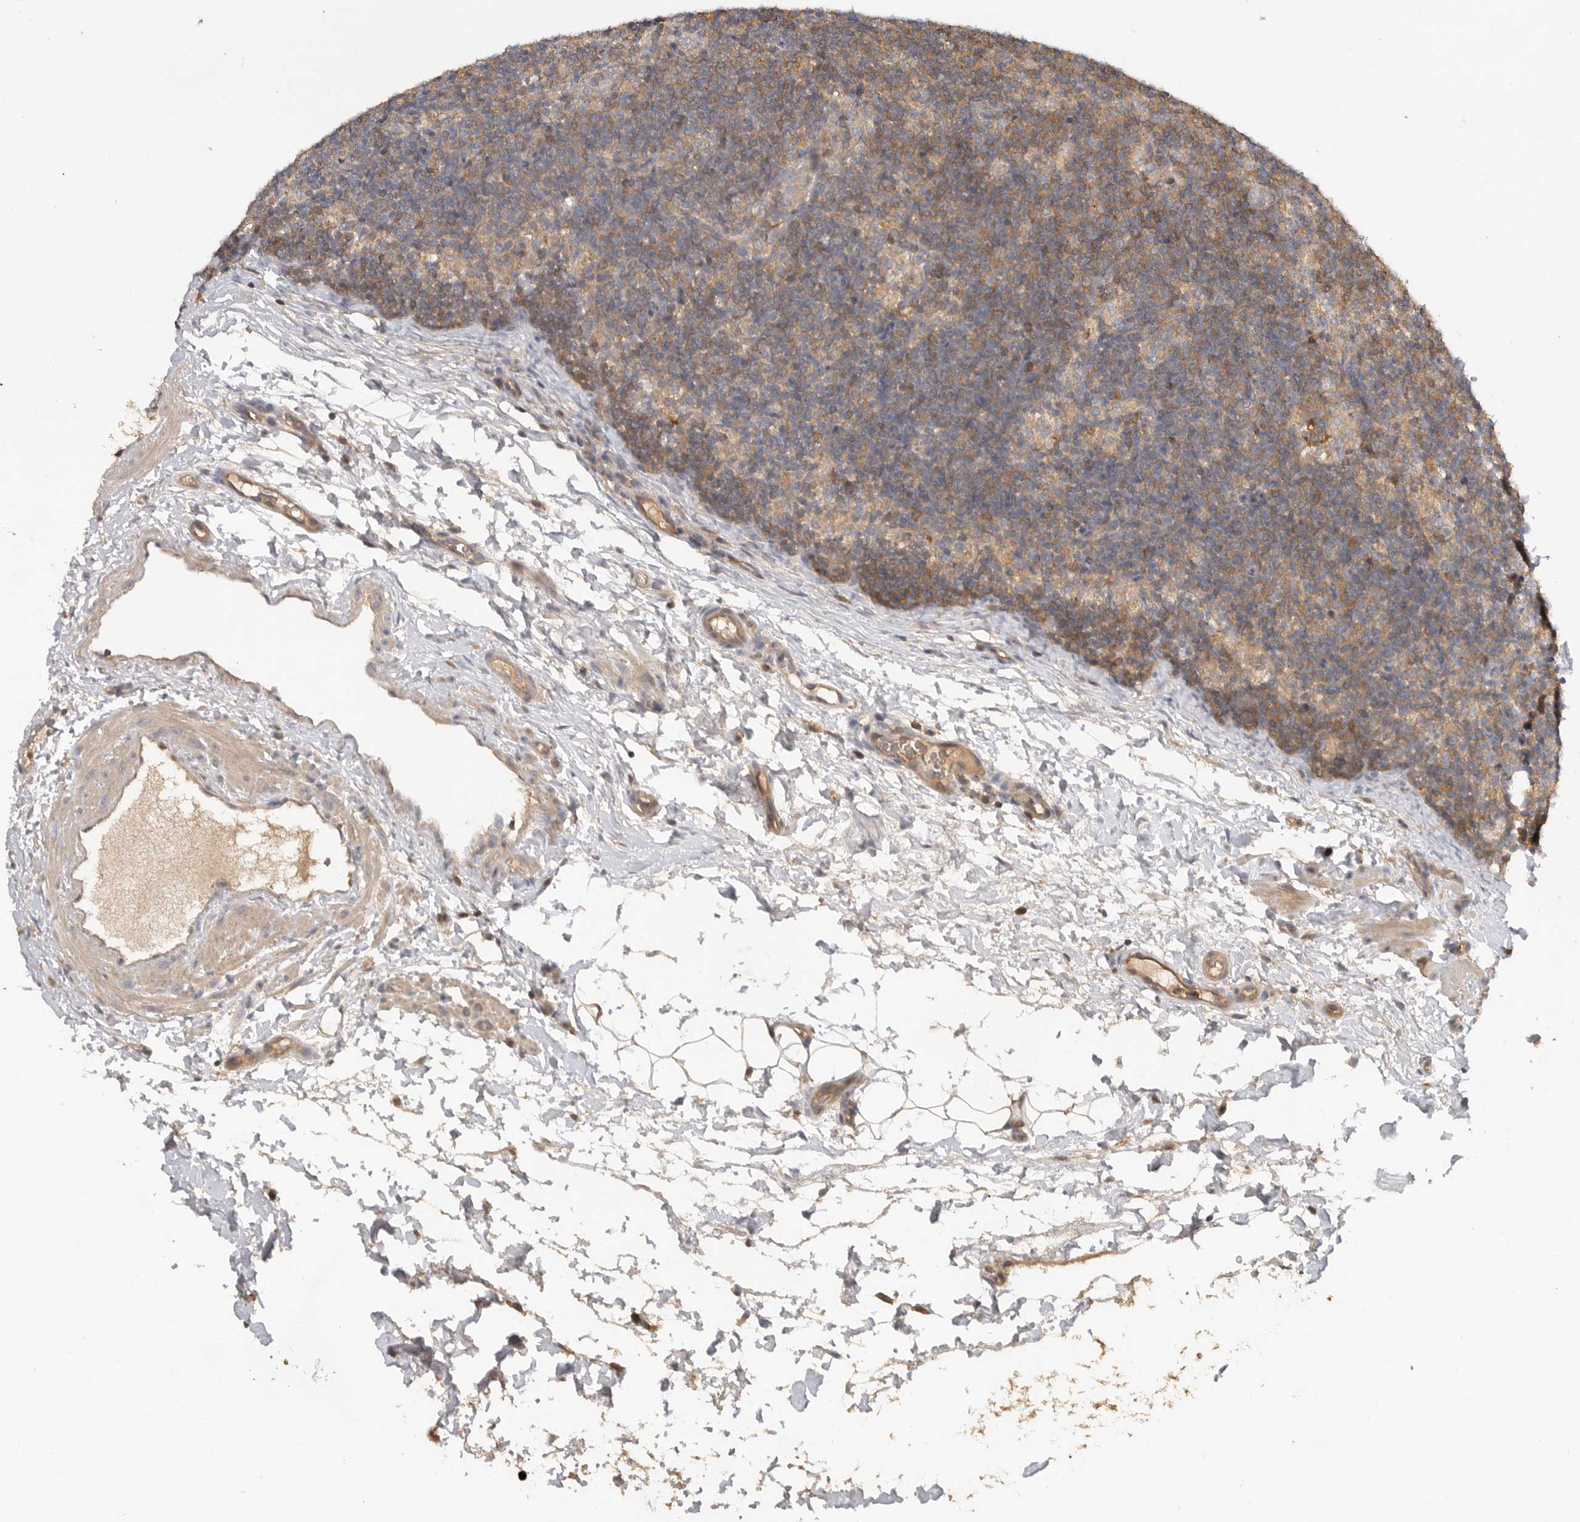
{"staining": {"intensity": "moderate", "quantity": ">75%", "location": "cytoplasmic/membranous"}, "tissue": "lymph node", "cell_type": "Germinal center cells", "image_type": "normal", "snomed": [{"axis": "morphology", "description": "Normal tissue, NOS"}, {"axis": "topography", "description": "Lymph node"}], "caption": "A brown stain highlights moderate cytoplasmic/membranous positivity of a protein in germinal center cells of normal human lymph node.", "gene": "CLDN12", "patient": {"sex": "female", "age": 22}}